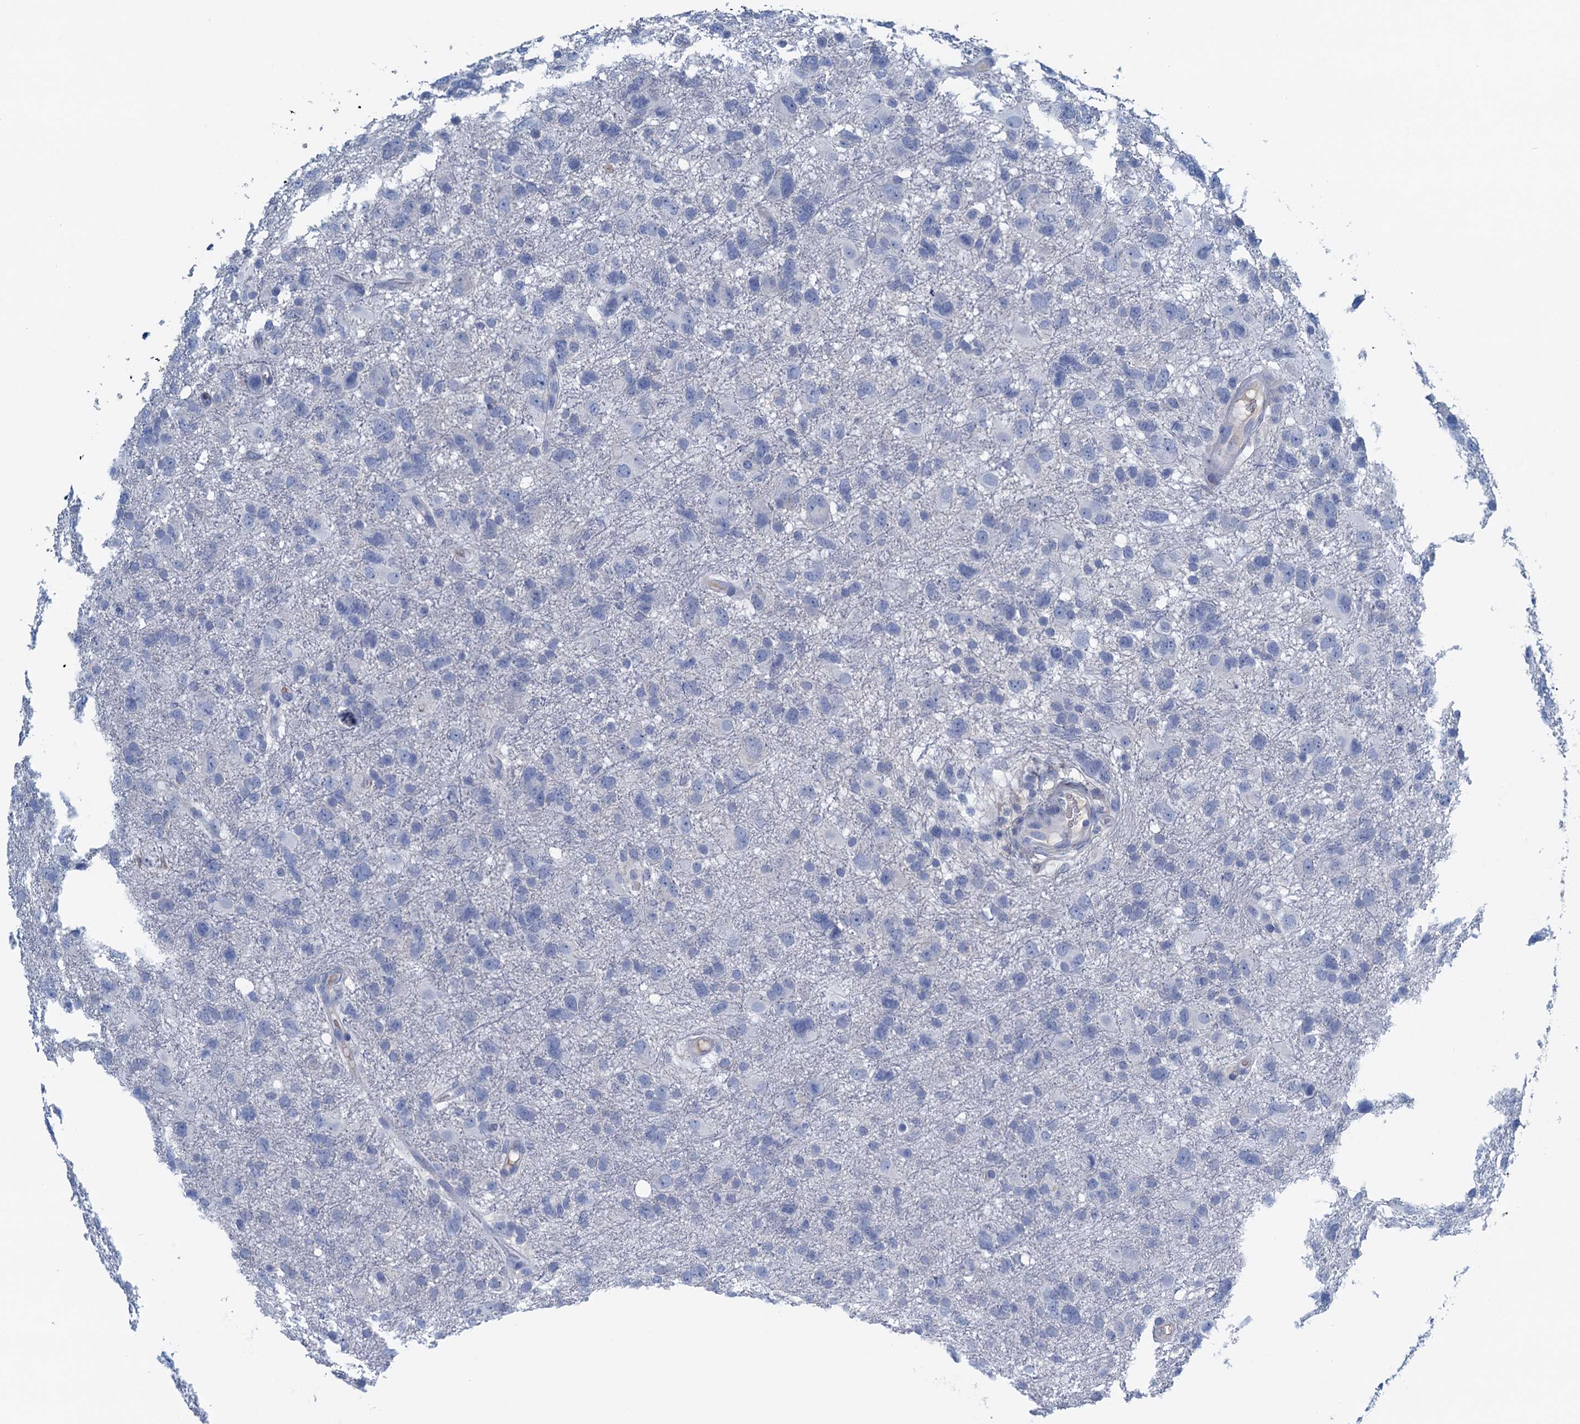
{"staining": {"intensity": "negative", "quantity": "none", "location": "none"}, "tissue": "glioma", "cell_type": "Tumor cells", "image_type": "cancer", "snomed": [{"axis": "morphology", "description": "Glioma, malignant, High grade"}, {"axis": "topography", "description": "Brain"}], "caption": "A high-resolution histopathology image shows immunohistochemistry staining of glioma, which displays no significant staining in tumor cells.", "gene": "C10orf88", "patient": {"sex": "male", "age": 61}}